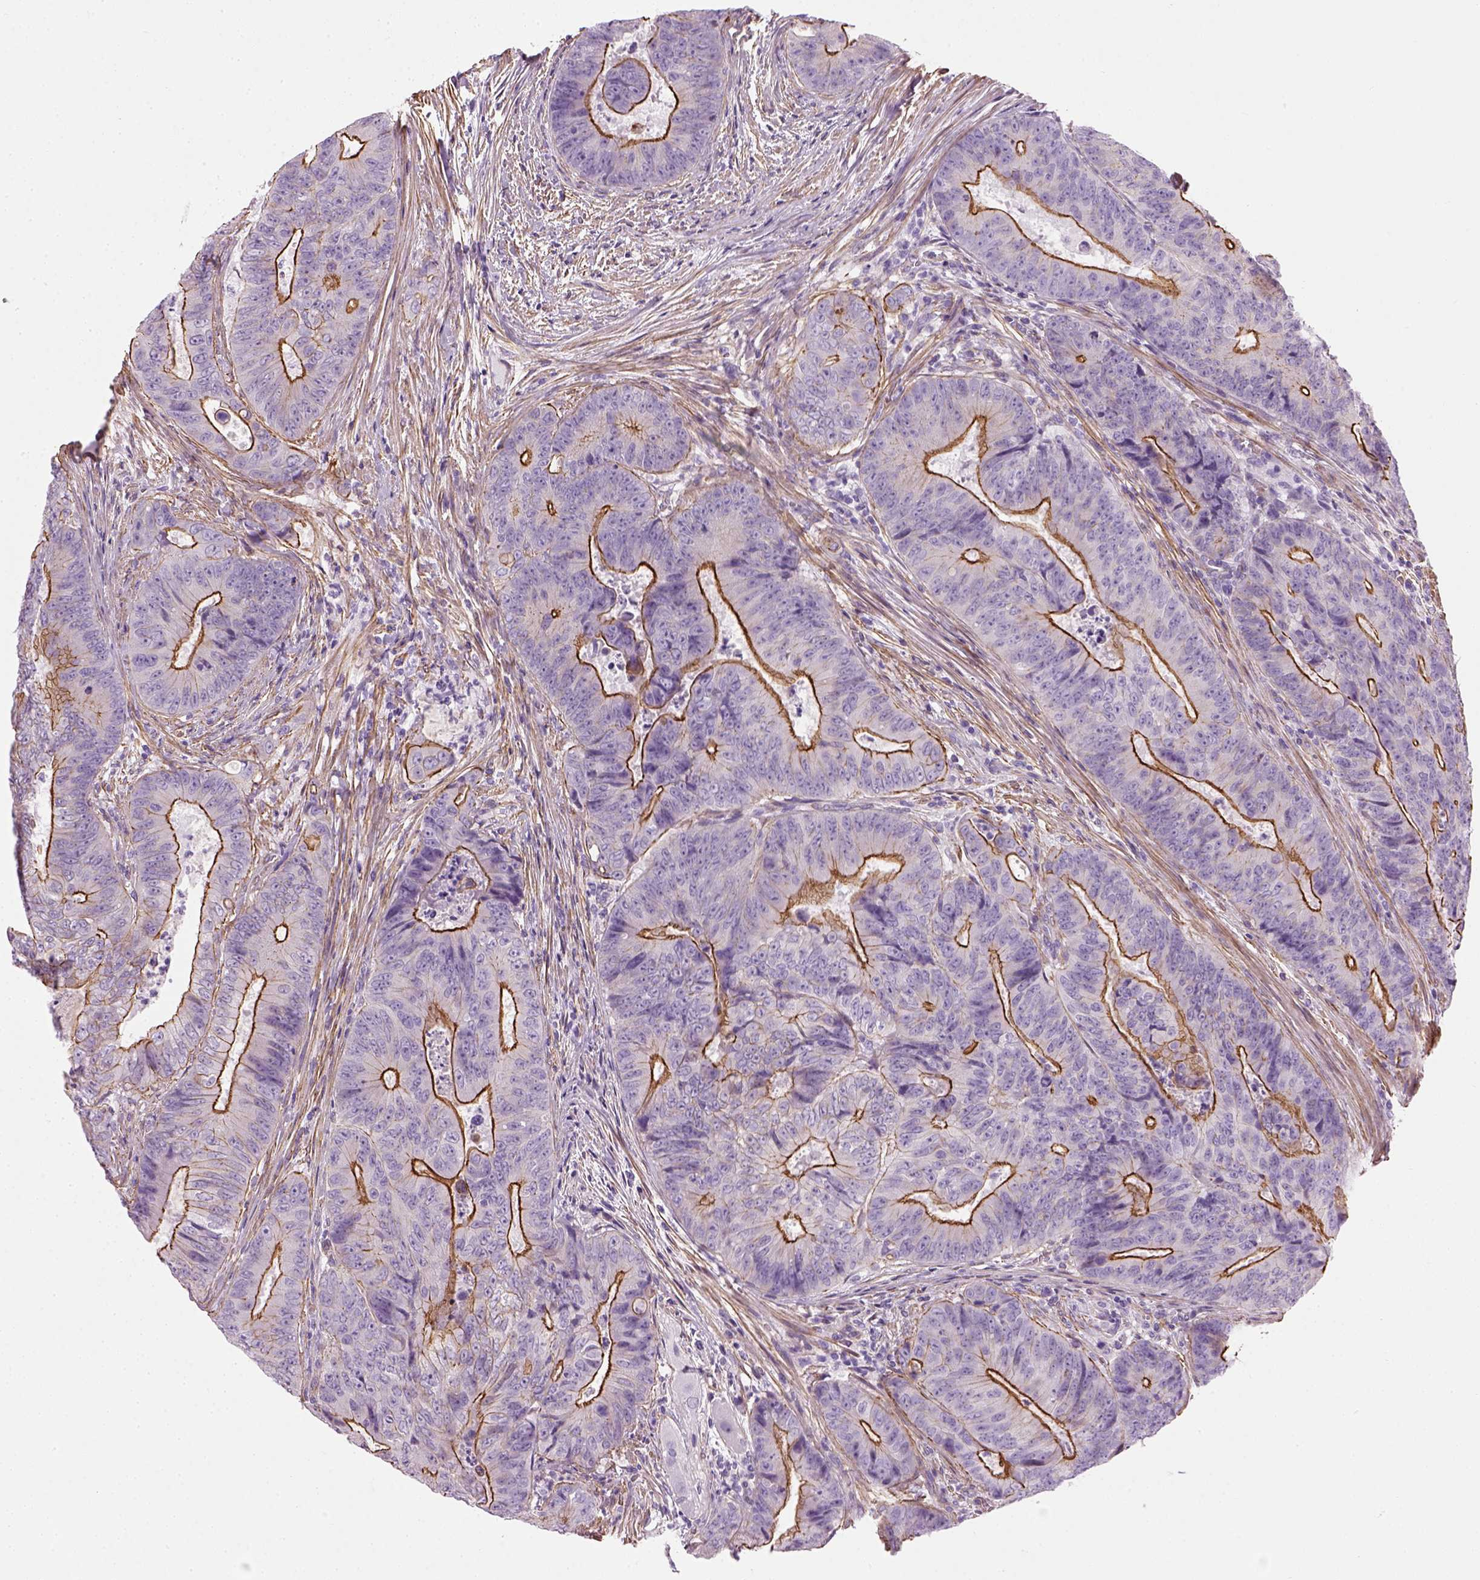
{"staining": {"intensity": "strong", "quantity": ">75%", "location": "cytoplasmic/membranous"}, "tissue": "colorectal cancer", "cell_type": "Tumor cells", "image_type": "cancer", "snomed": [{"axis": "morphology", "description": "Adenocarcinoma, NOS"}, {"axis": "topography", "description": "Colon"}], "caption": "Colorectal adenocarcinoma stained with a protein marker demonstrates strong staining in tumor cells.", "gene": "FAM161A", "patient": {"sex": "female", "age": 48}}